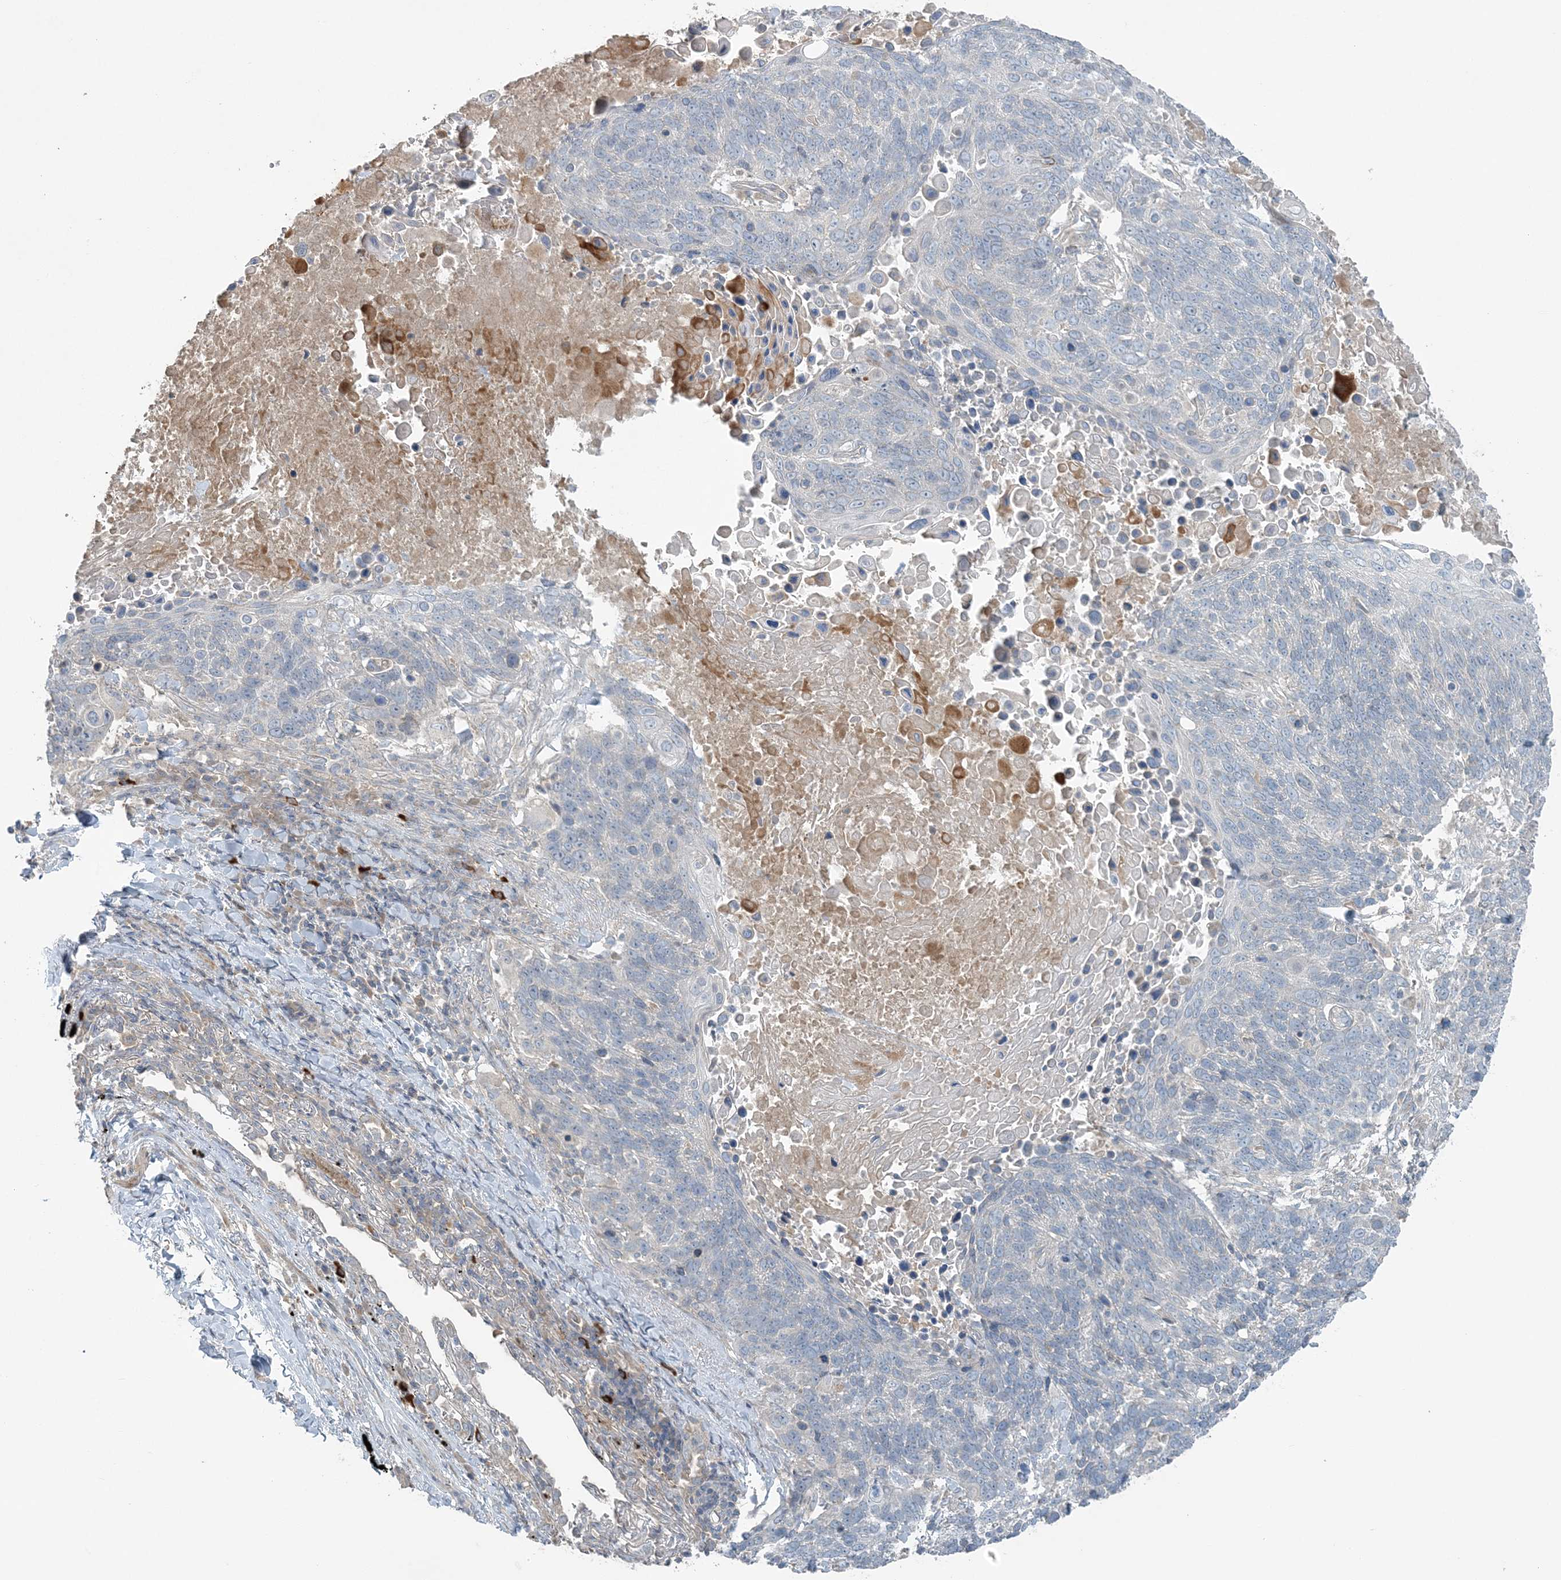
{"staining": {"intensity": "negative", "quantity": "none", "location": "none"}, "tissue": "lung cancer", "cell_type": "Tumor cells", "image_type": "cancer", "snomed": [{"axis": "morphology", "description": "Squamous cell carcinoma, NOS"}, {"axis": "topography", "description": "Lung"}], "caption": "DAB immunohistochemical staining of human lung cancer (squamous cell carcinoma) shows no significant positivity in tumor cells.", "gene": "SLC4A10", "patient": {"sex": "male", "age": 66}}